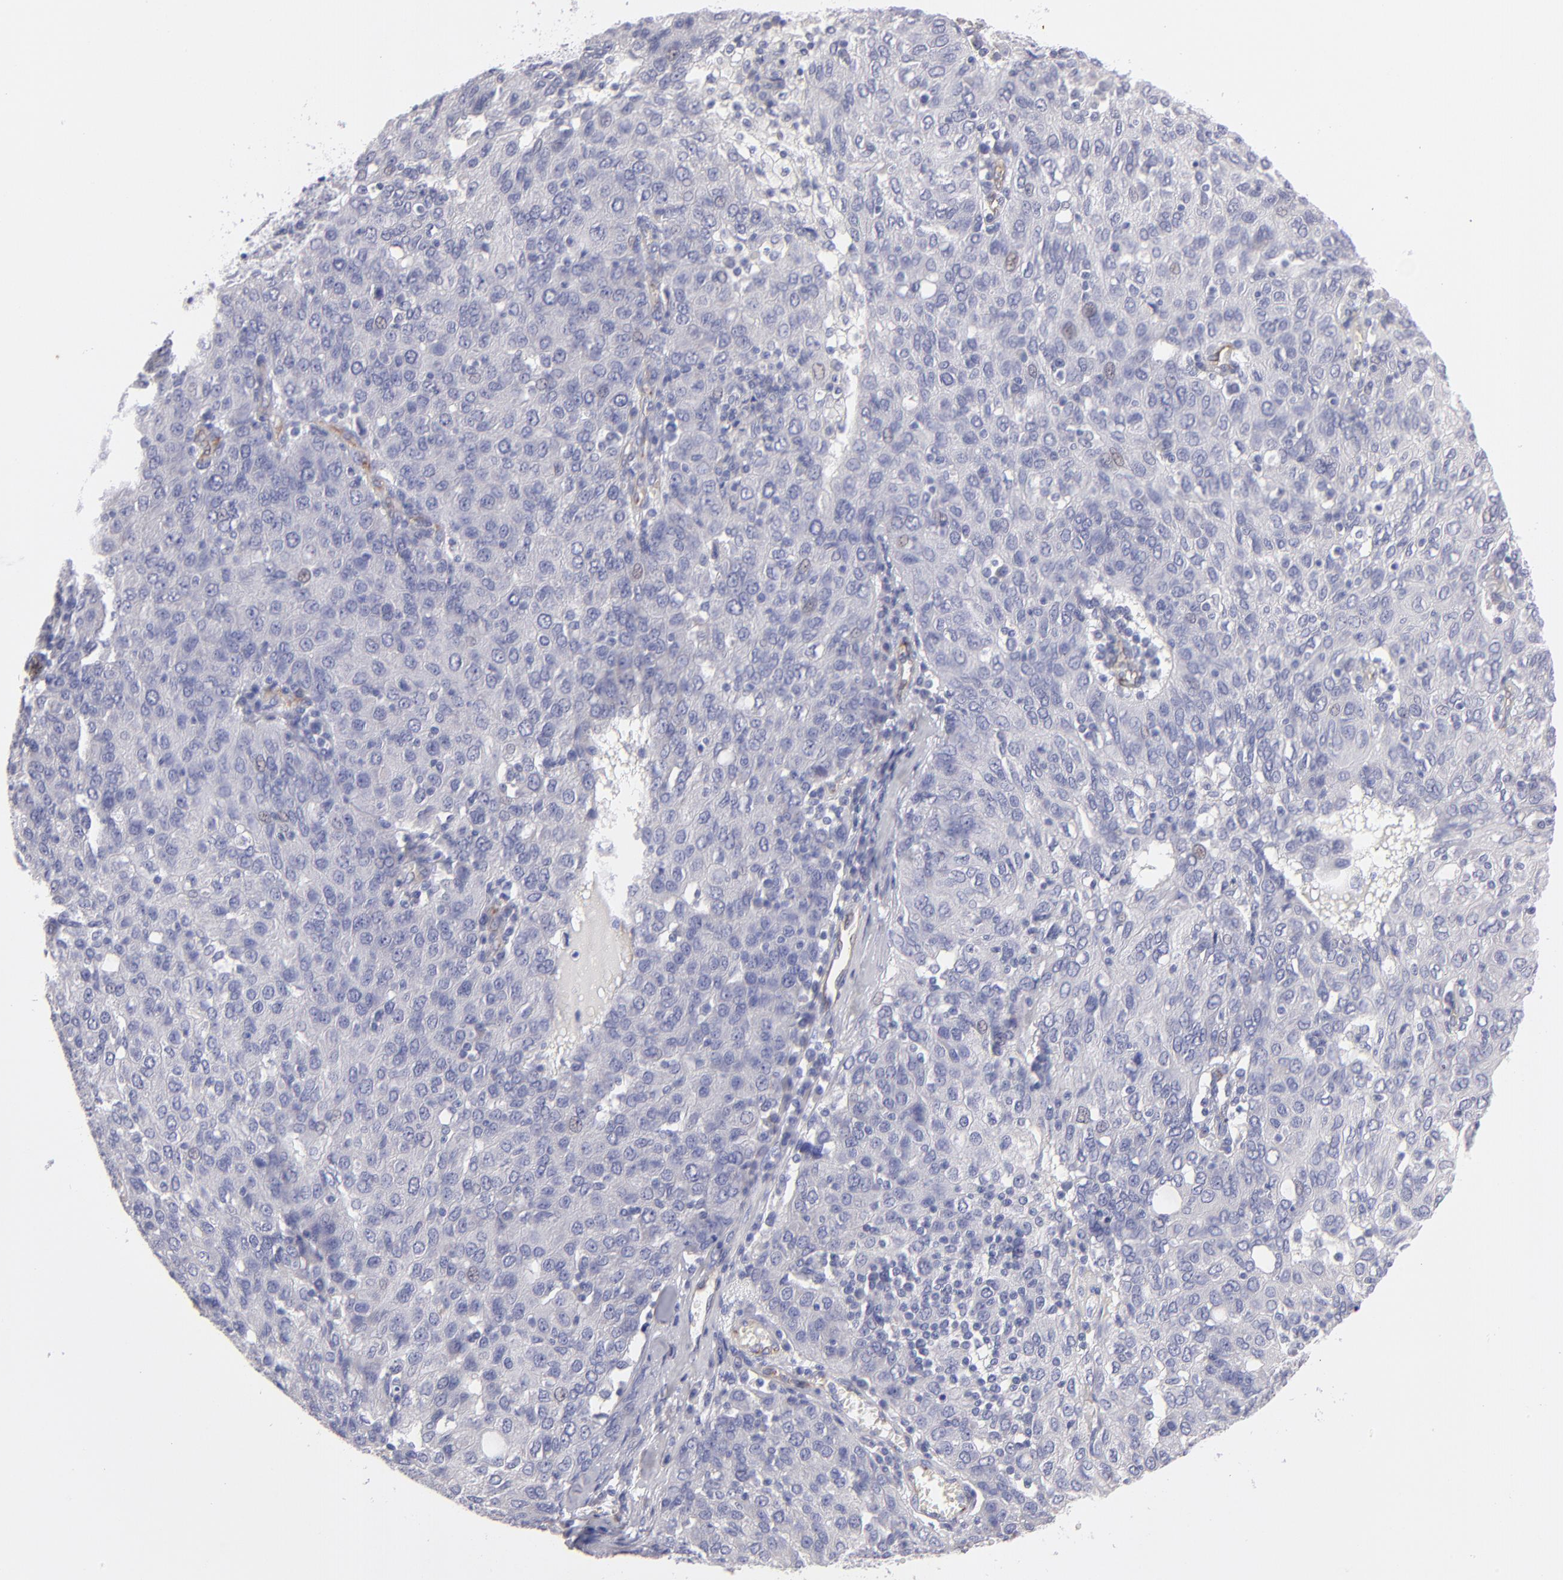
{"staining": {"intensity": "negative", "quantity": "none", "location": "none"}, "tissue": "ovarian cancer", "cell_type": "Tumor cells", "image_type": "cancer", "snomed": [{"axis": "morphology", "description": "Carcinoma, endometroid"}, {"axis": "topography", "description": "Ovary"}], "caption": "The histopathology image demonstrates no staining of tumor cells in ovarian cancer.", "gene": "PLVAP", "patient": {"sex": "female", "age": 50}}